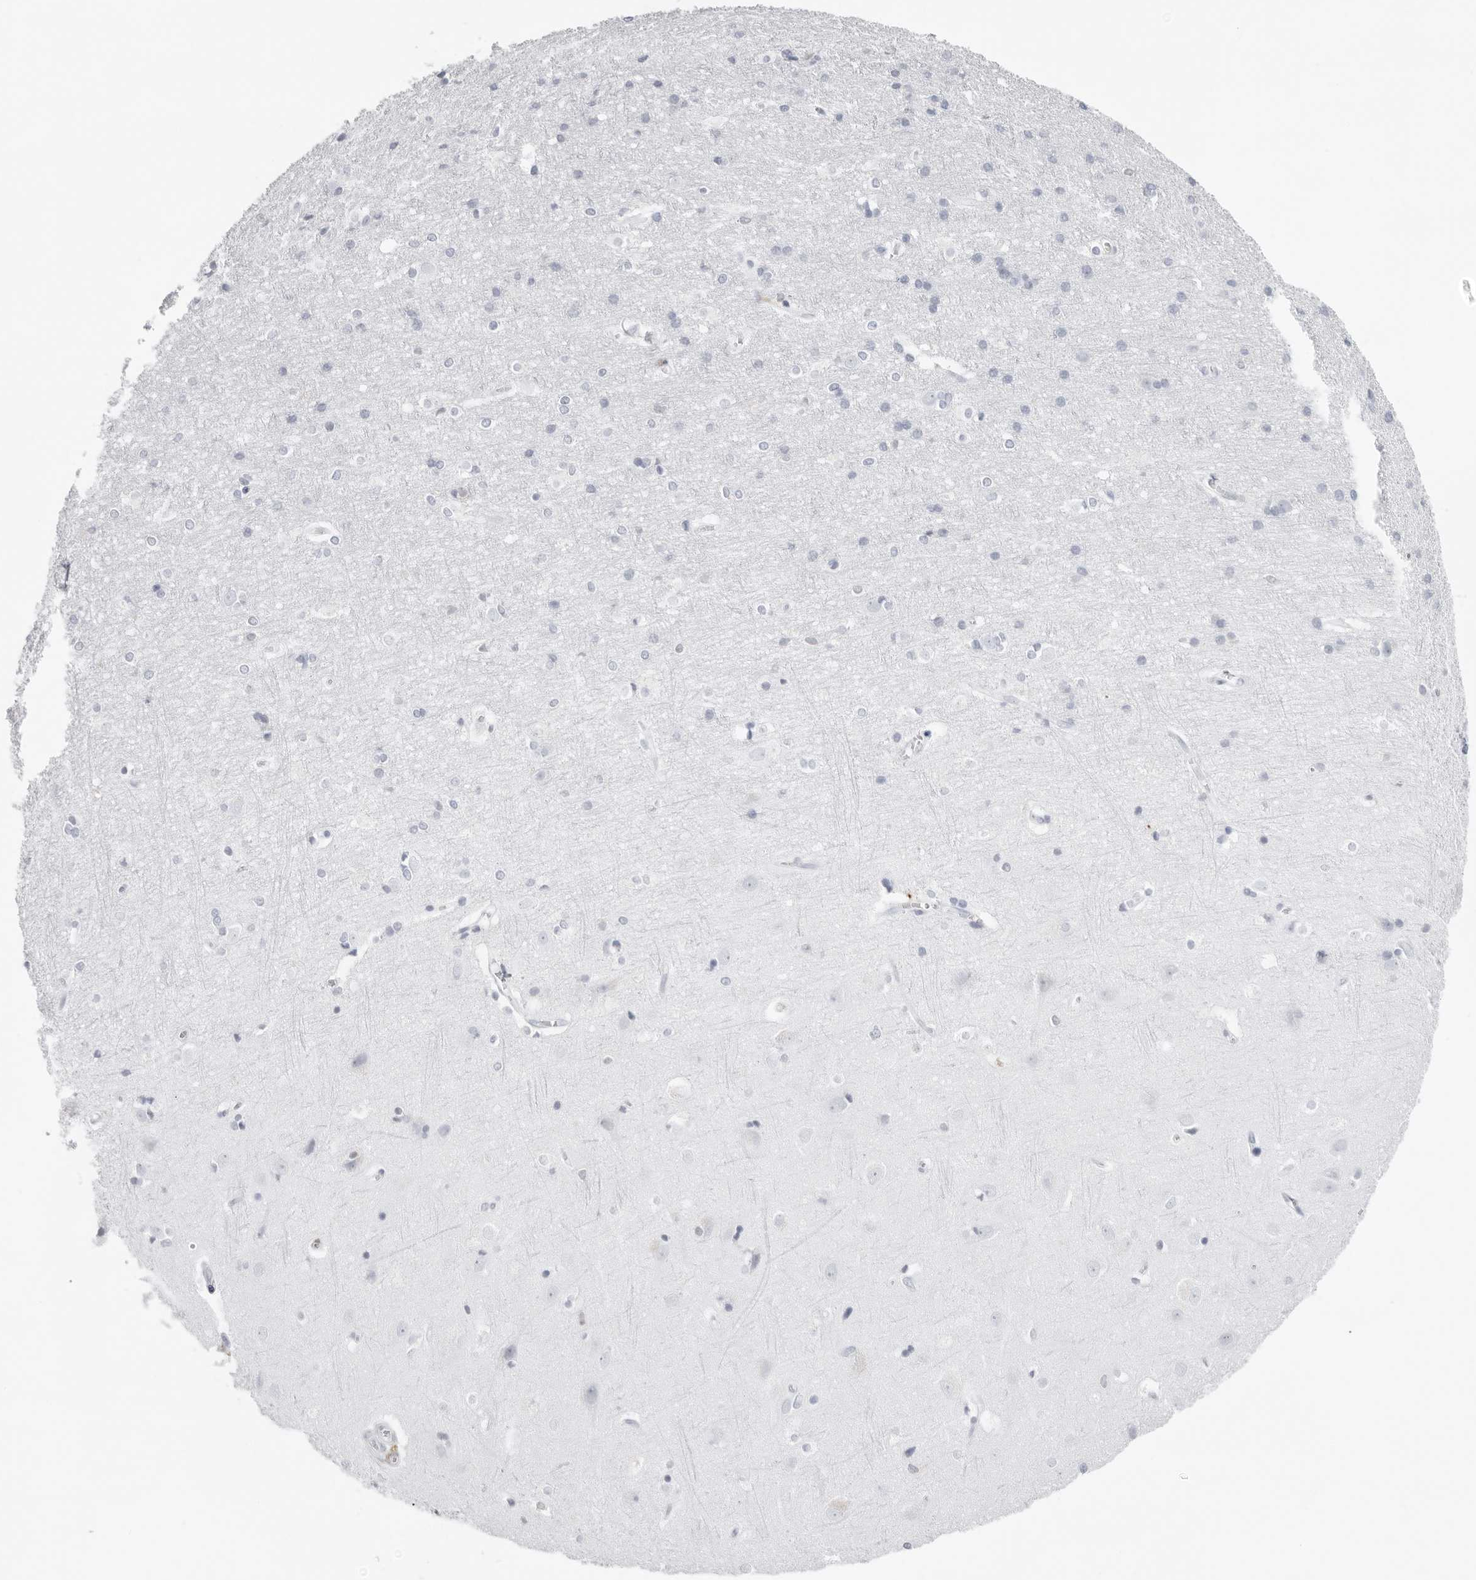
{"staining": {"intensity": "moderate", "quantity": "<25%", "location": "cytoplasmic/membranous"}, "tissue": "cerebral cortex", "cell_type": "Endothelial cells", "image_type": "normal", "snomed": [{"axis": "morphology", "description": "Normal tissue, NOS"}, {"axis": "topography", "description": "Cerebral cortex"}], "caption": "Unremarkable cerebral cortex was stained to show a protein in brown. There is low levels of moderate cytoplasmic/membranous positivity in about <25% of endothelial cells. Using DAB (3,3'-diaminobenzidine) (brown) and hematoxylin (blue) stains, captured at high magnification using brightfield microscopy.", "gene": "FMNL1", "patient": {"sex": "male", "age": 54}}